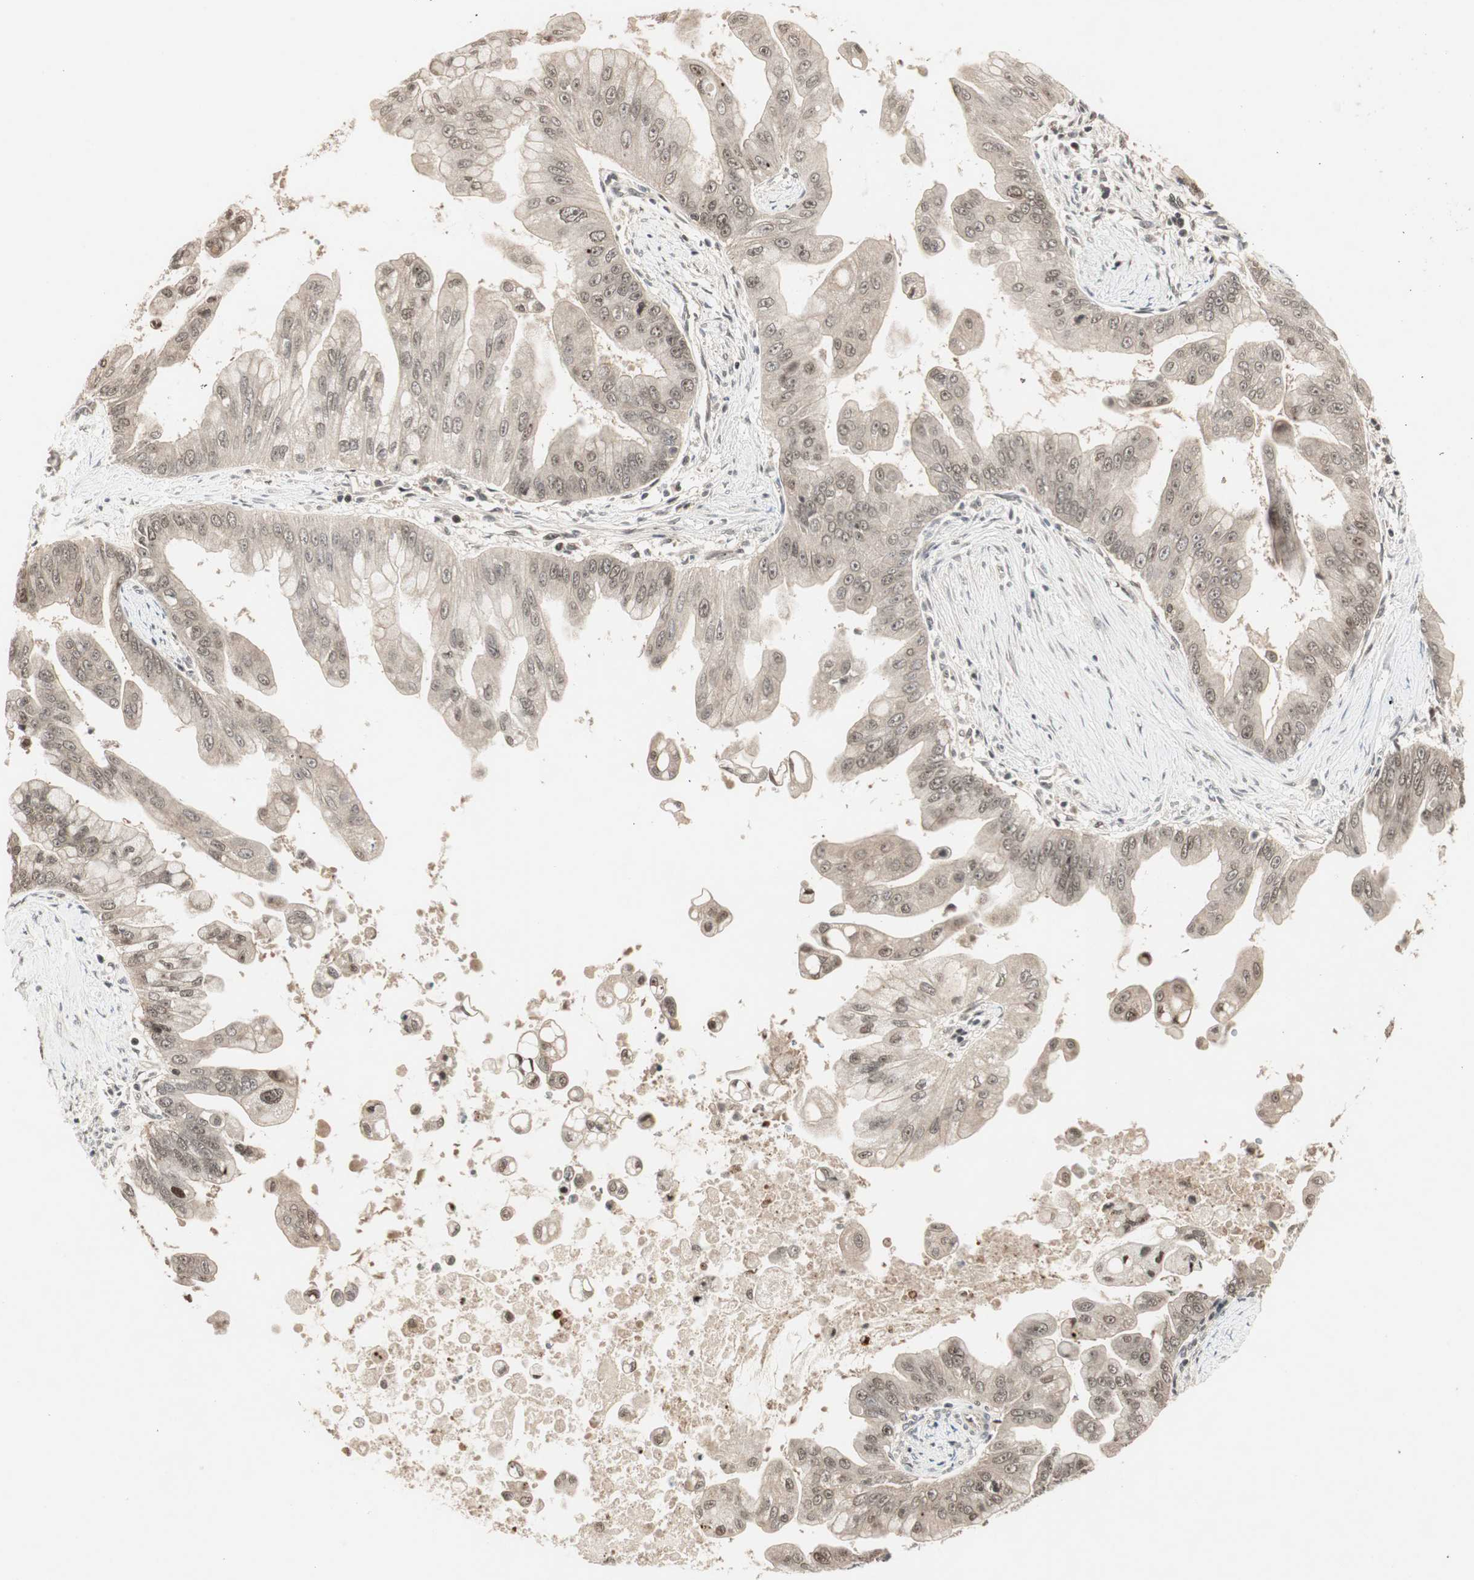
{"staining": {"intensity": "weak", "quantity": ">75%", "location": "cytoplasmic/membranous,nuclear"}, "tissue": "pancreatic cancer", "cell_type": "Tumor cells", "image_type": "cancer", "snomed": [{"axis": "morphology", "description": "Adenocarcinoma, NOS"}, {"axis": "topography", "description": "Pancreas"}], "caption": "High-magnification brightfield microscopy of pancreatic cancer stained with DAB (3,3'-diaminobenzidine) (brown) and counterstained with hematoxylin (blue). tumor cells exhibit weak cytoplasmic/membranous and nuclear positivity is identified in approximately>75% of cells.", "gene": "CSNK2B", "patient": {"sex": "female", "age": 75}}